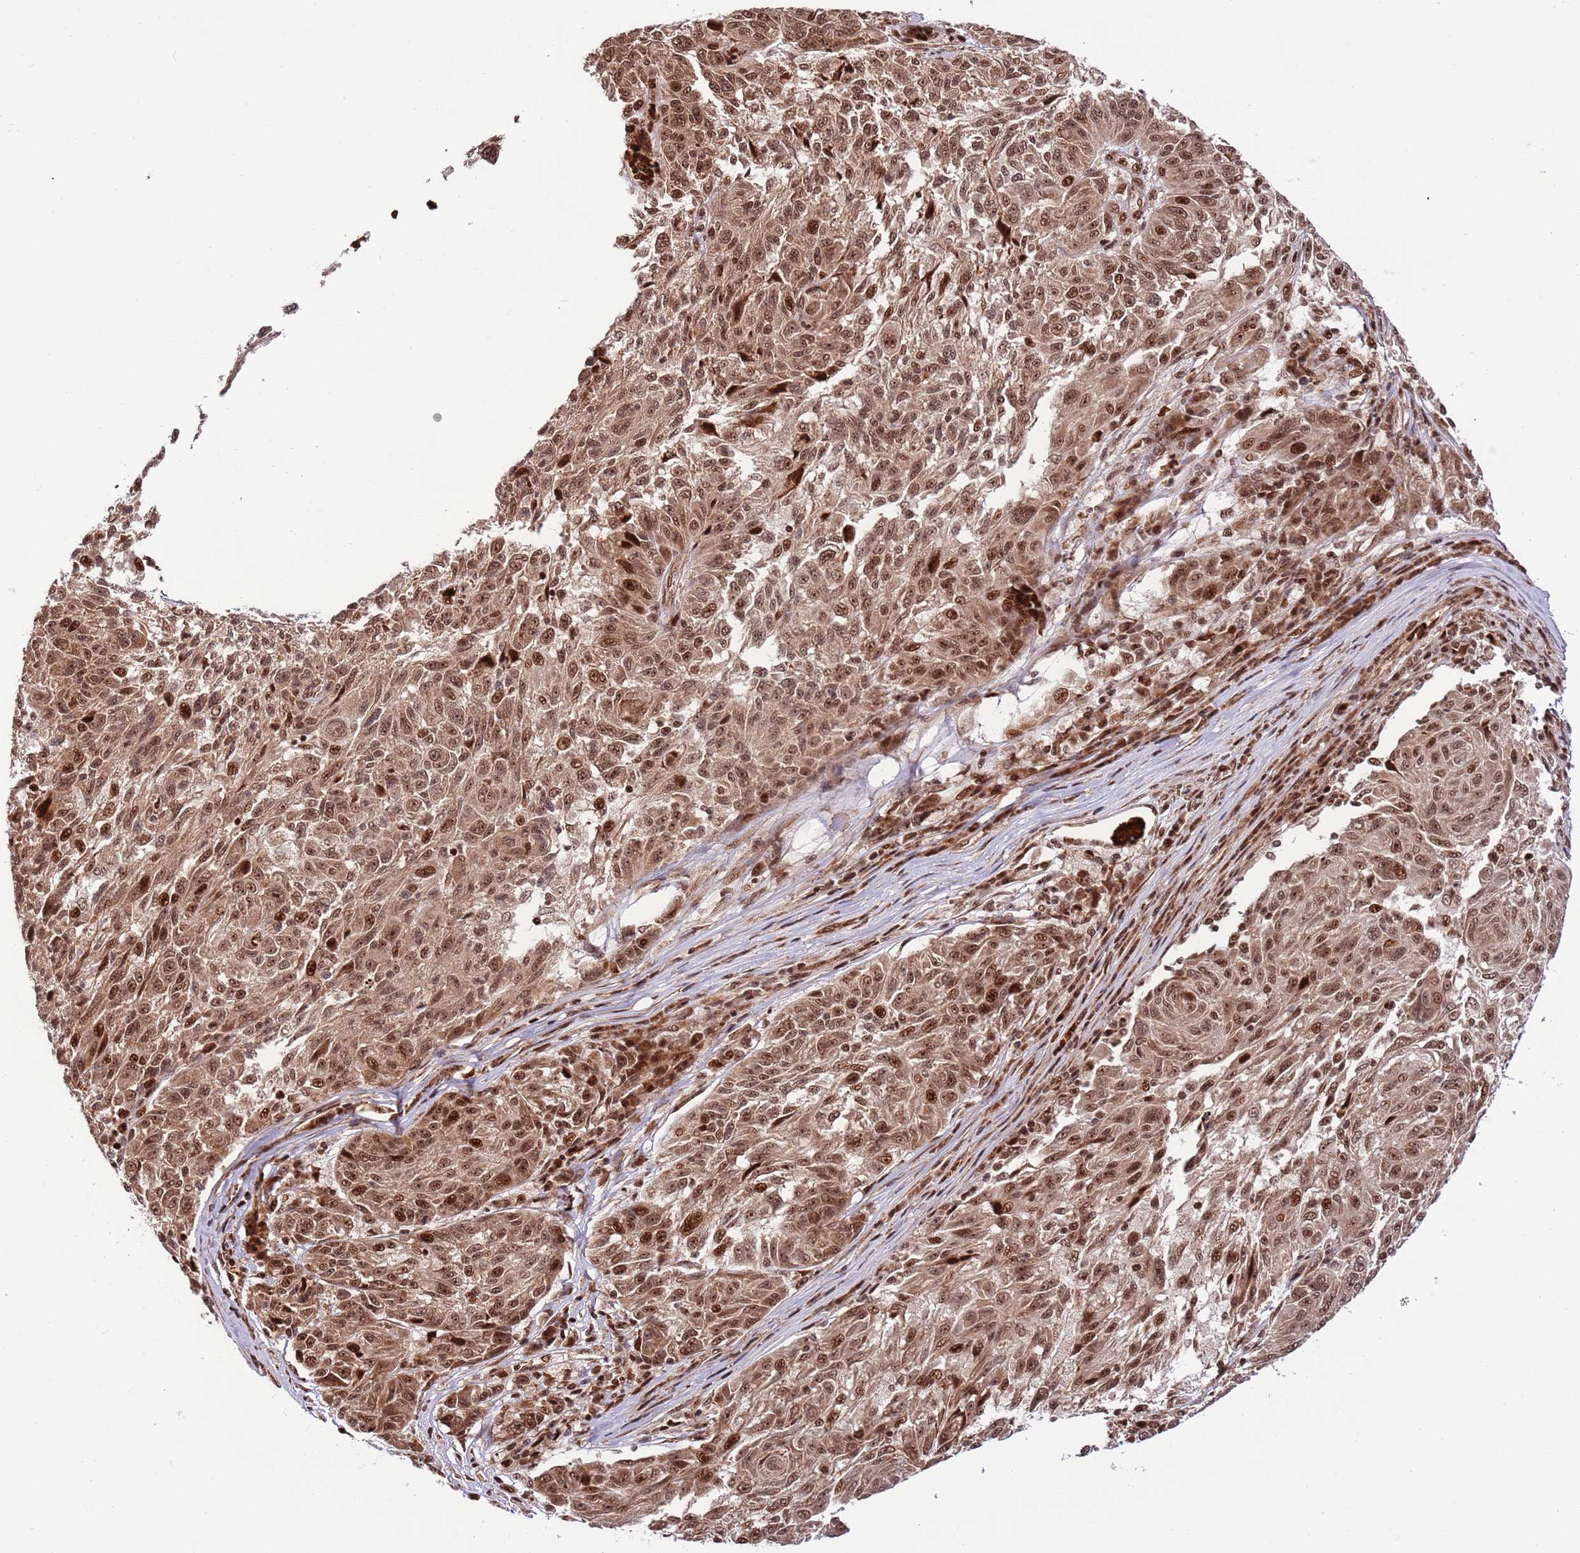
{"staining": {"intensity": "moderate", "quantity": ">75%", "location": "cytoplasmic/membranous,nuclear"}, "tissue": "melanoma", "cell_type": "Tumor cells", "image_type": "cancer", "snomed": [{"axis": "morphology", "description": "Malignant melanoma, NOS"}, {"axis": "topography", "description": "Skin"}], "caption": "Immunohistochemistry (IHC) image of melanoma stained for a protein (brown), which demonstrates medium levels of moderate cytoplasmic/membranous and nuclear staining in about >75% of tumor cells.", "gene": "RIF1", "patient": {"sex": "male", "age": 53}}